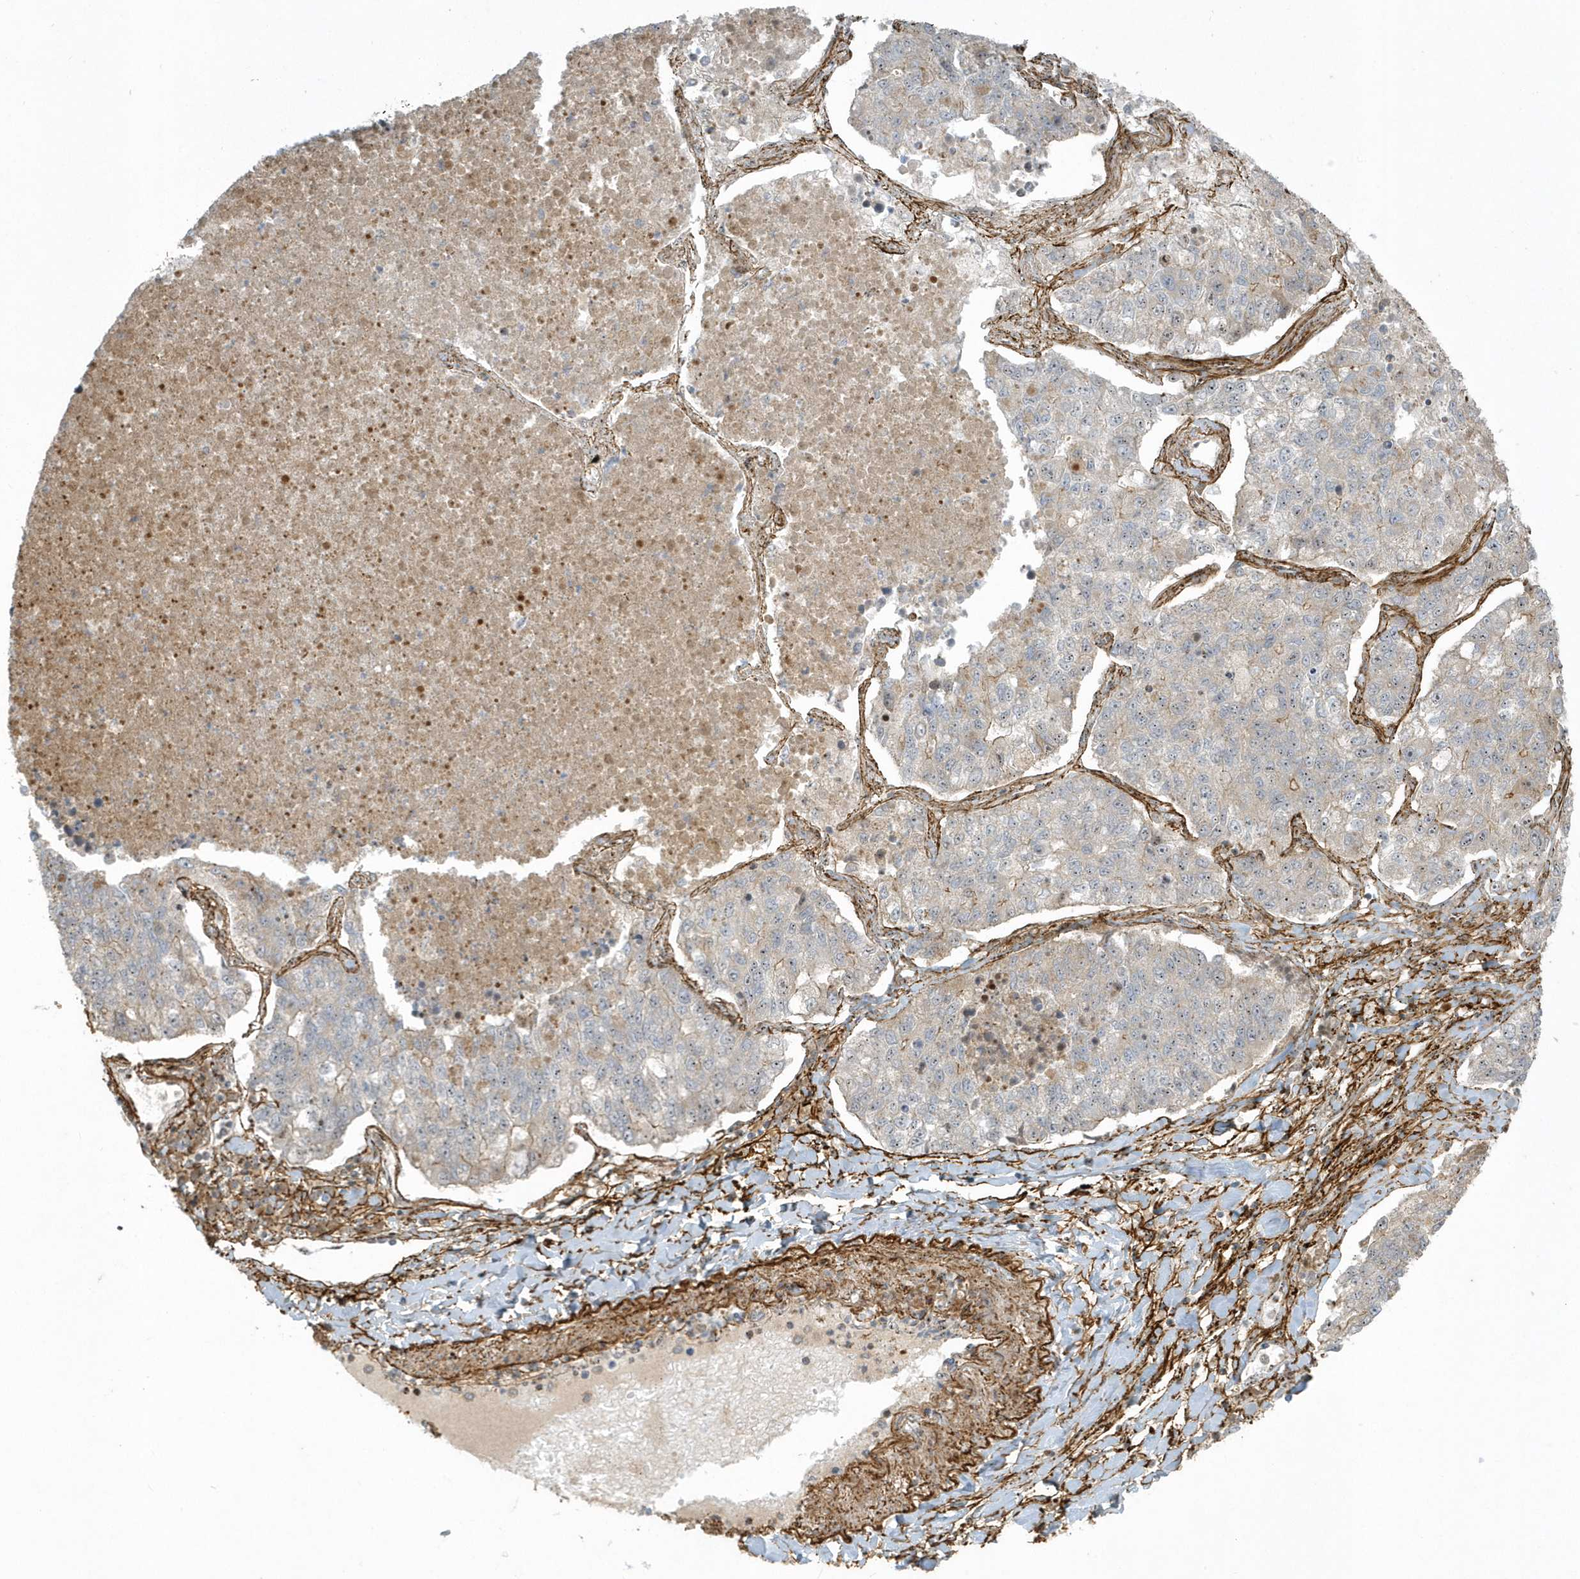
{"staining": {"intensity": "weak", "quantity": "<25%", "location": "cytoplasmic/membranous"}, "tissue": "lung cancer", "cell_type": "Tumor cells", "image_type": "cancer", "snomed": [{"axis": "morphology", "description": "Adenocarcinoma, NOS"}, {"axis": "topography", "description": "Lung"}], "caption": "This micrograph is of lung adenocarcinoma stained with immunohistochemistry (IHC) to label a protein in brown with the nuclei are counter-stained blue. There is no staining in tumor cells.", "gene": "MASP2", "patient": {"sex": "male", "age": 49}}